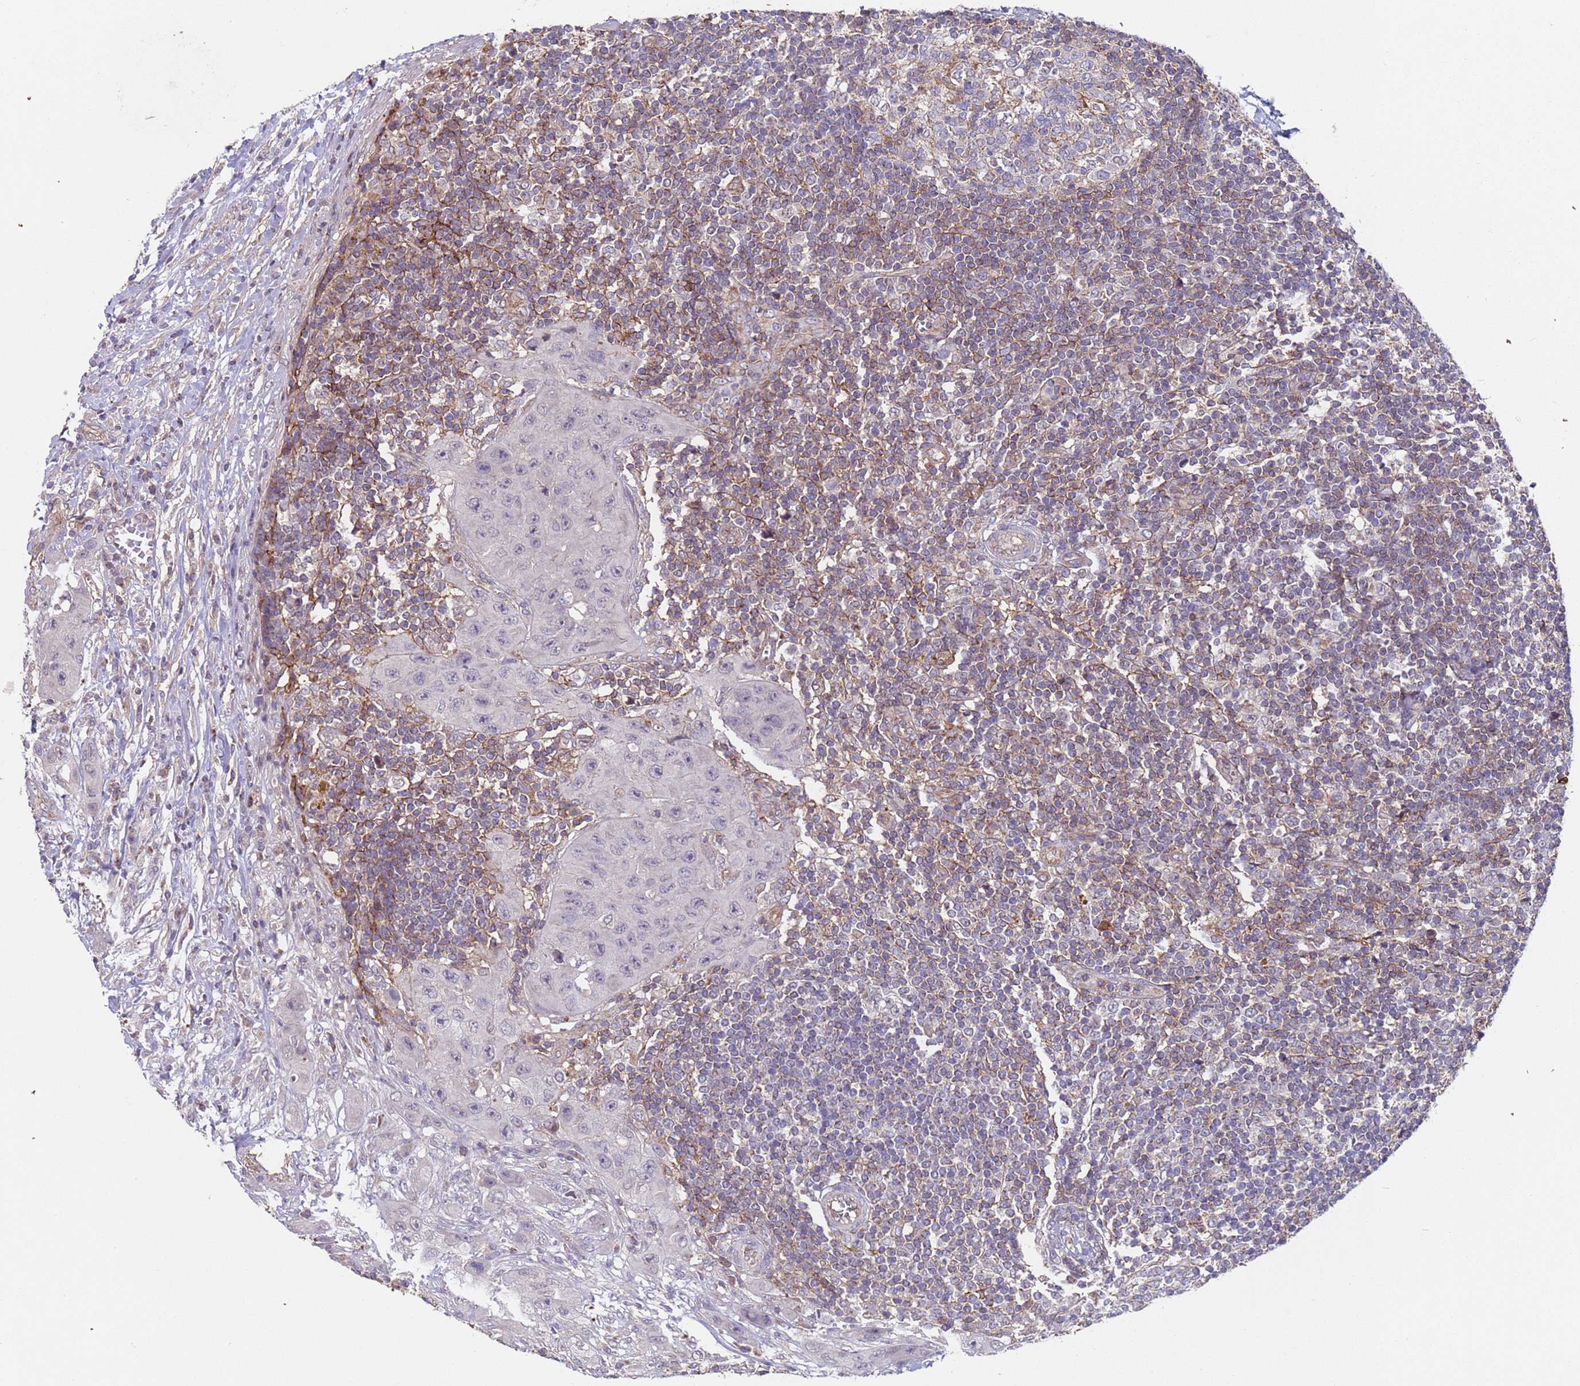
{"staining": {"intensity": "weak", "quantity": "<25%", "location": "cytoplasmic/membranous"}, "tissue": "lymph node", "cell_type": "Germinal center cells", "image_type": "normal", "snomed": [{"axis": "morphology", "description": "Normal tissue, NOS"}, {"axis": "morphology", "description": "Squamous cell carcinoma, metastatic, NOS"}, {"axis": "topography", "description": "Lymph node"}], "caption": "The photomicrograph displays no significant positivity in germinal center cells of lymph node.", "gene": "ACAD8", "patient": {"sex": "male", "age": 73}}